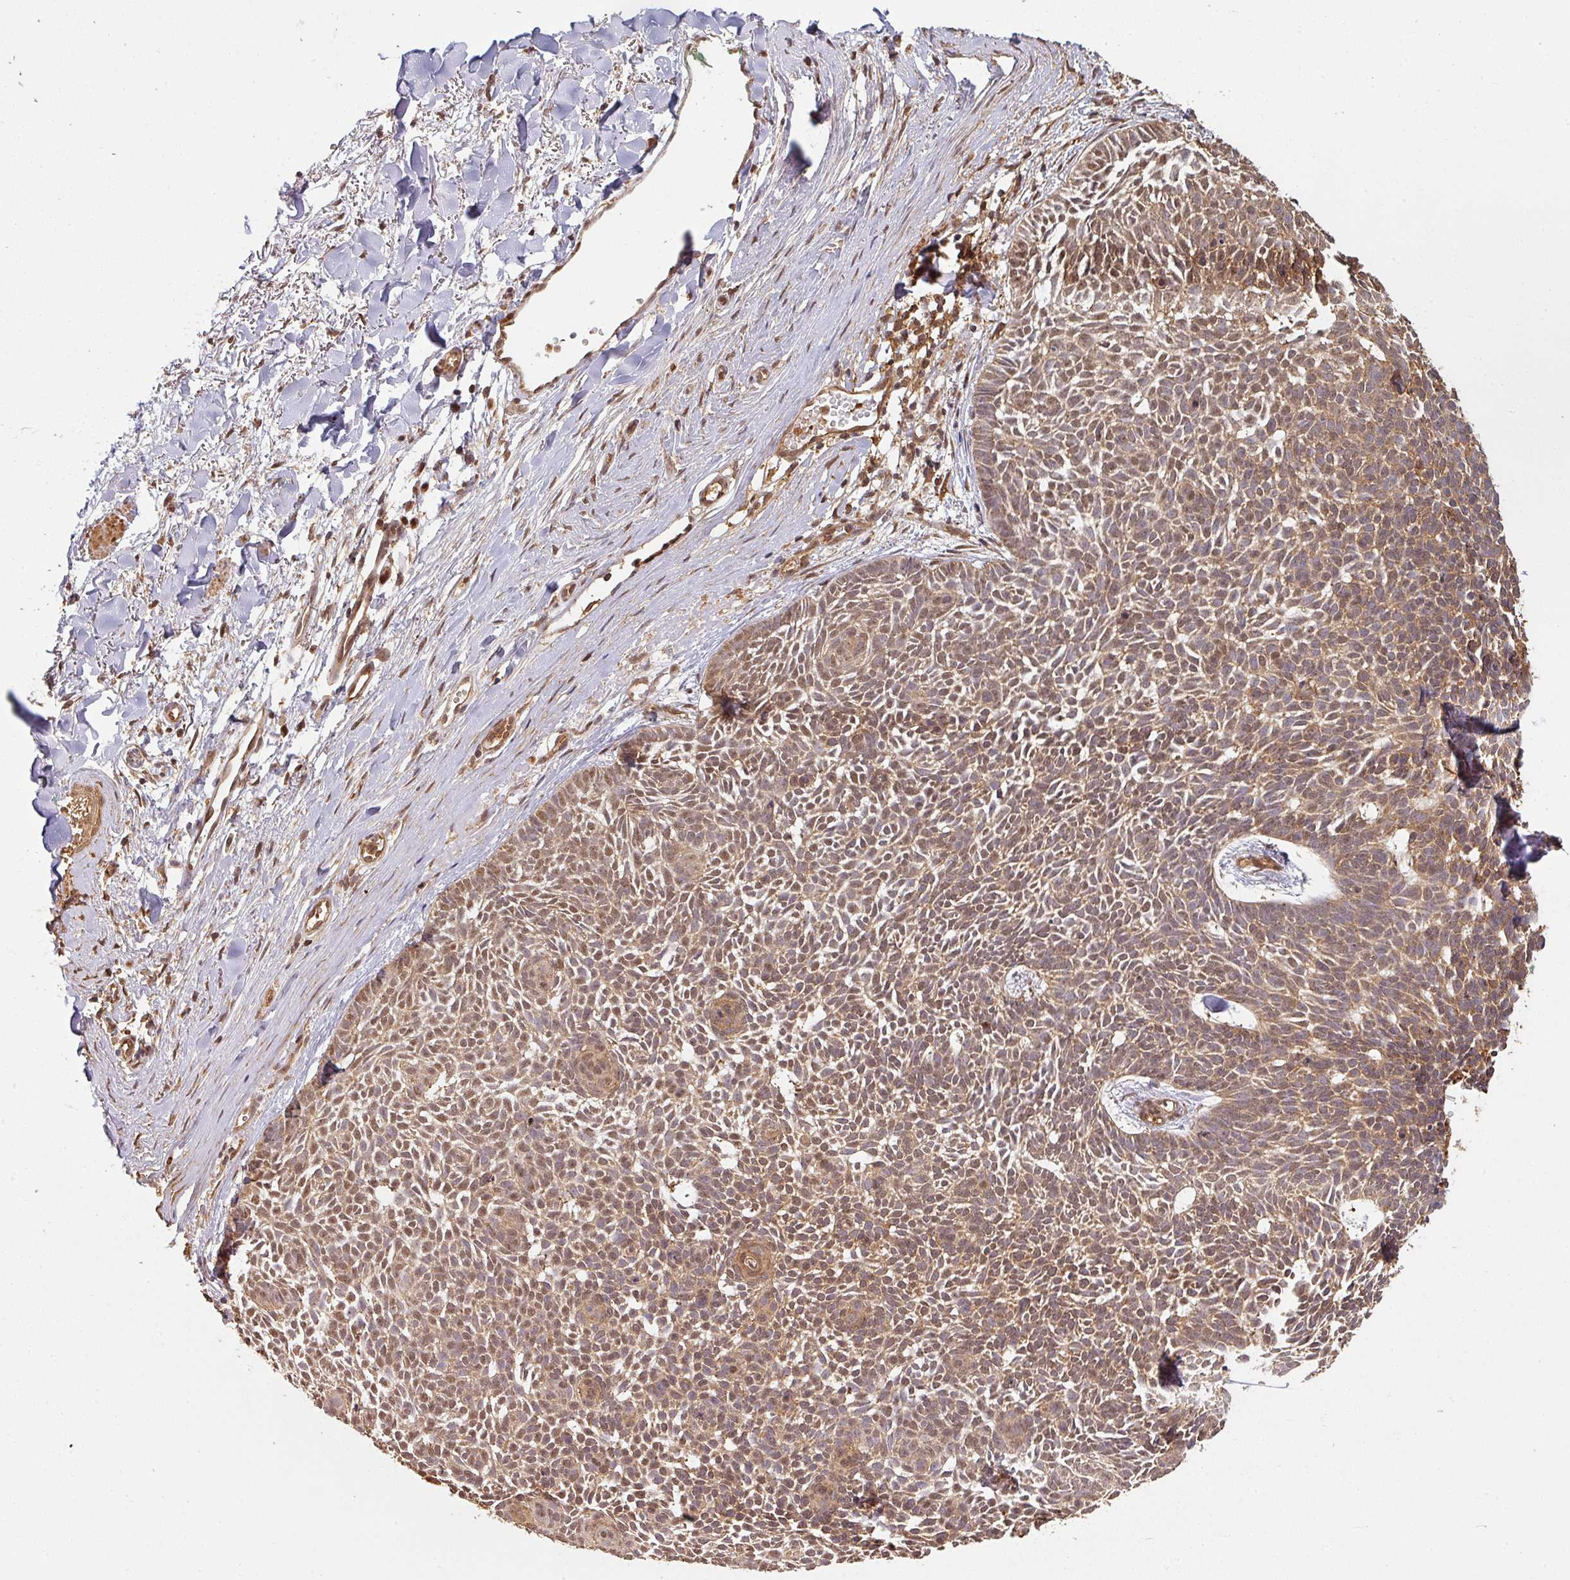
{"staining": {"intensity": "moderate", "quantity": ">75%", "location": "cytoplasmic/membranous,nuclear"}, "tissue": "skin cancer", "cell_type": "Tumor cells", "image_type": "cancer", "snomed": [{"axis": "morphology", "description": "Basal cell carcinoma"}, {"axis": "topography", "description": "Skin"}], "caption": "This photomicrograph displays immunohistochemistry (IHC) staining of human skin cancer (basal cell carcinoma), with medium moderate cytoplasmic/membranous and nuclear expression in about >75% of tumor cells.", "gene": "ZNF322", "patient": {"sex": "male", "age": 61}}